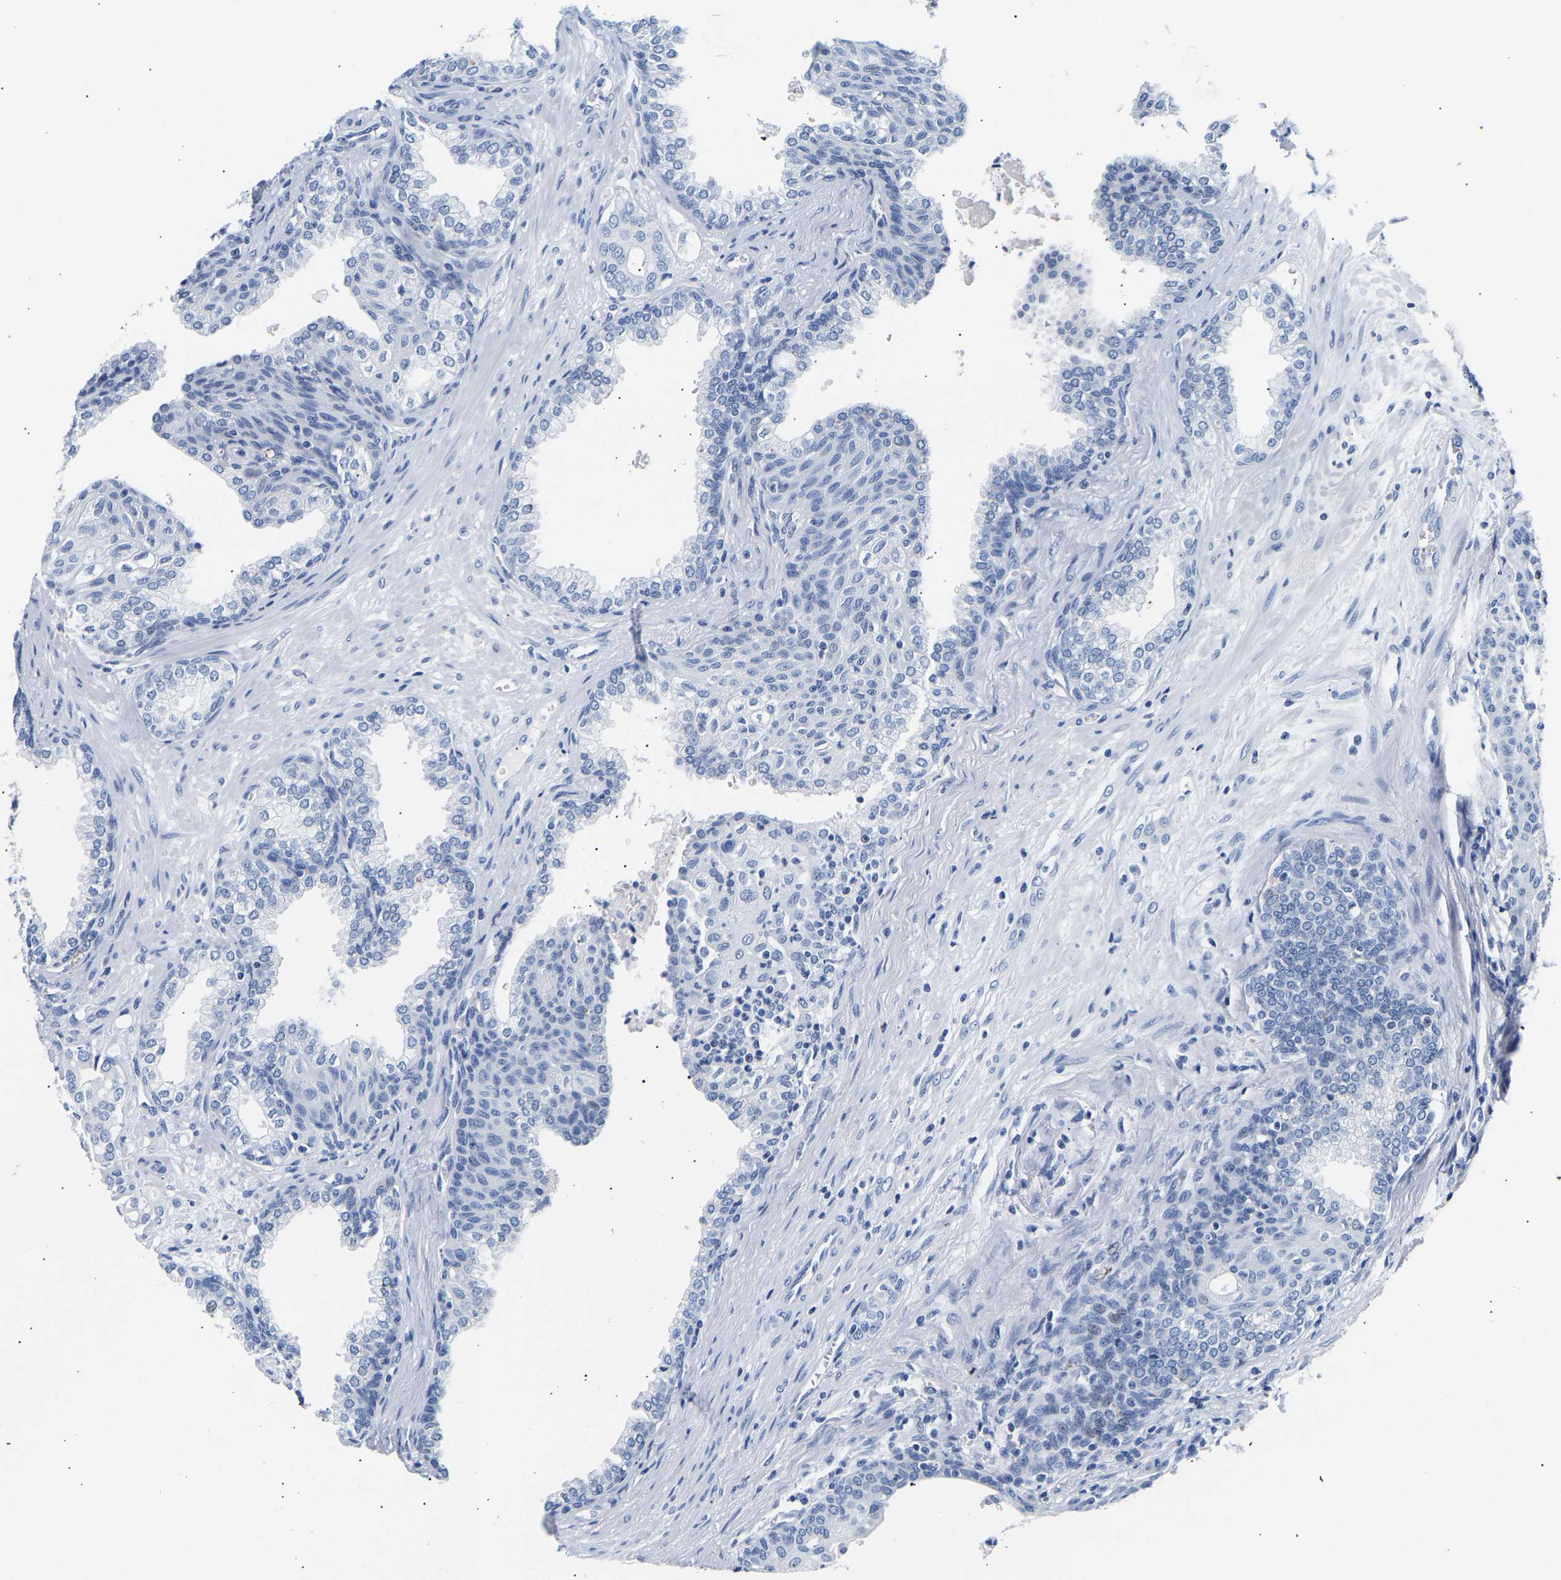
{"staining": {"intensity": "negative", "quantity": "none", "location": "none"}, "tissue": "prostate cancer", "cell_type": "Tumor cells", "image_type": "cancer", "snomed": [{"axis": "morphology", "description": "Adenocarcinoma, High grade"}, {"axis": "topography", "description": "Prostate"}], "caption": "A micrograph of human adenocarcinoma (high-grade) (prostate) is negative for staining in tumor cells.", "gene": "SPINK2", "patient": {"sex": "male", "age": 52}}